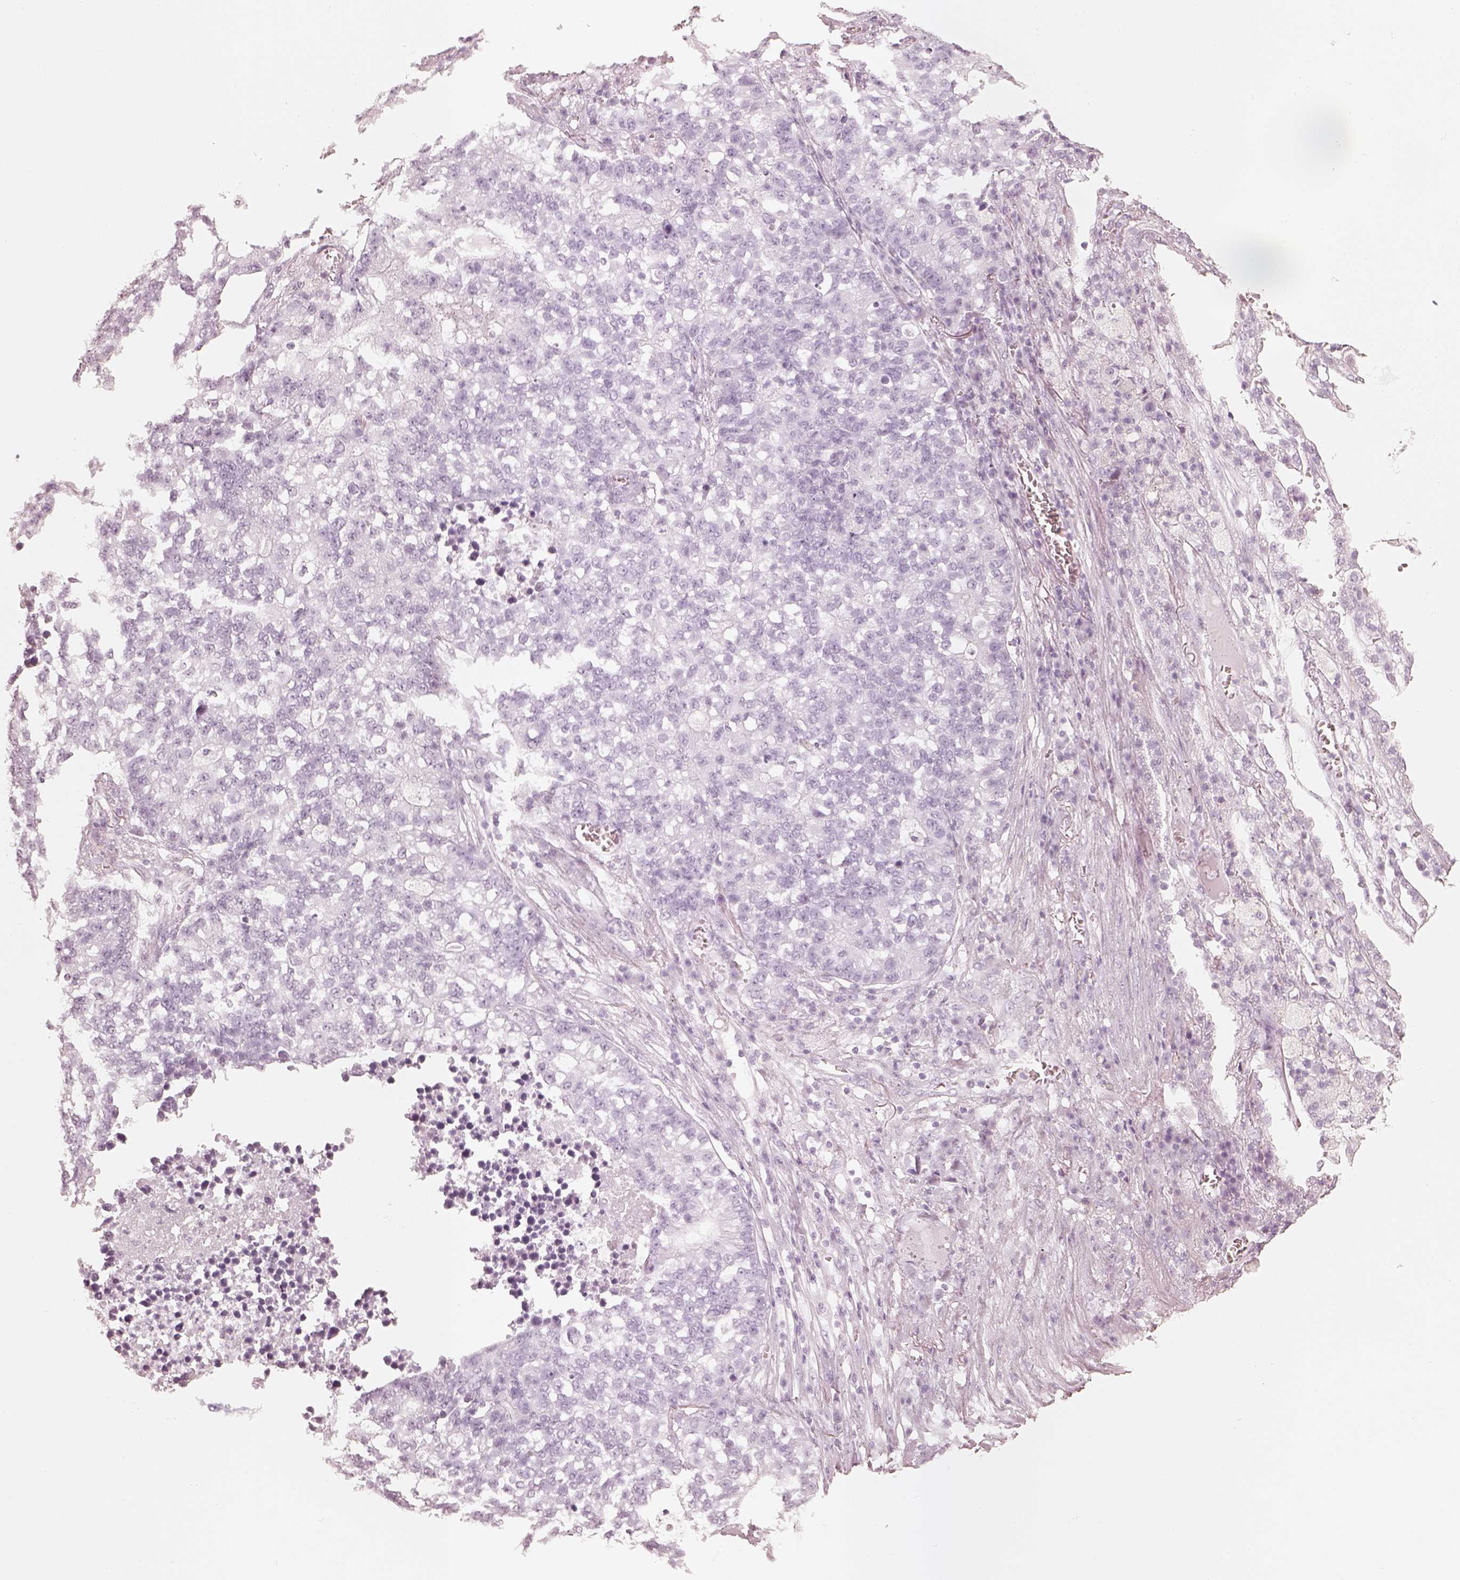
{"staining": {"intensity": "negative", "quantity": "none", "location": "none"}, "tissue": "lung cancer", "cell_type": "Tumor cells", "image_type": "cancer", "snomed": [{"axis": "morphology", "description": "Adenocarcinoma, NOS"}, {"axis": "topography", "description": "Lung"}], "caption": "An IHC photomicrograph of lung cancer (adenocarcinoma) is shown. There is no staining in tumor cells of lung cancer (adenocarcinoma). The staining was performed using DAB to visualize the protein expression in brown, while the nuclei were stained in blue with hematoxylin (Magnification: 20x).", "gene": "KRT72", "patient": {"sex": "male", "age": 57}}